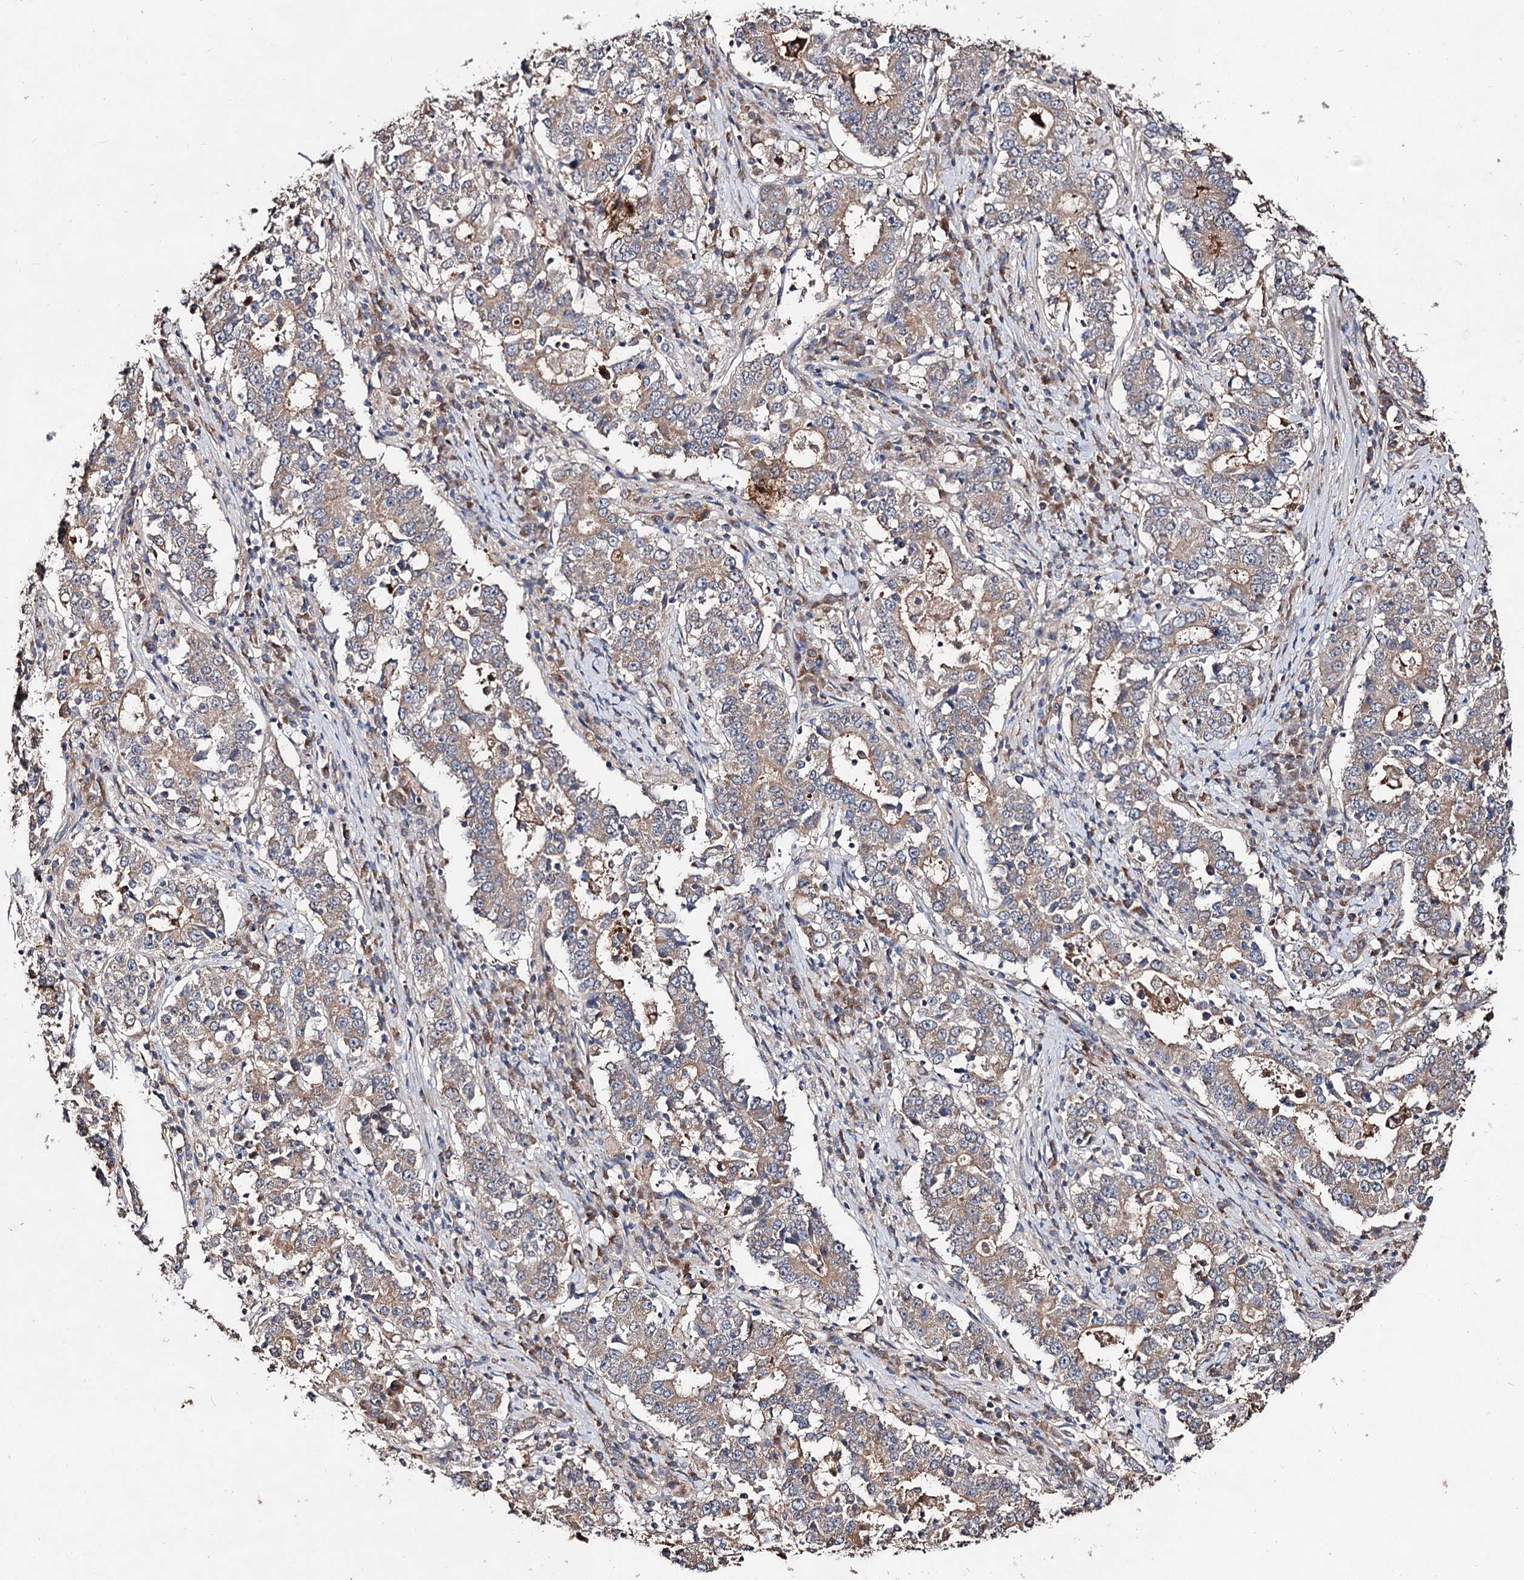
{"staining": {"intensity": "weak", "quantity": ">75%", "location": "cytoplasmic/membranous"}, "tissue": "stomach cancer", "cell_type": "Tumor cells", "image_type": "cancer", "snomed": [{"axis": "morphology", "description": "Adenocarcinoma, NOS"}, {"axis": "topography", "description": "Stomach"}], "caption": "Immunohistochemistry (IHC) micrograph of human stomach cancer (adenocarcinoma) stained for a protein (brown), which exhibits low levels of weak cytoplasmic/membranous staining in about >75% of tumor cells.", "gene": "ARFIP2", "patient": {"sex": "male", "age": 59}}